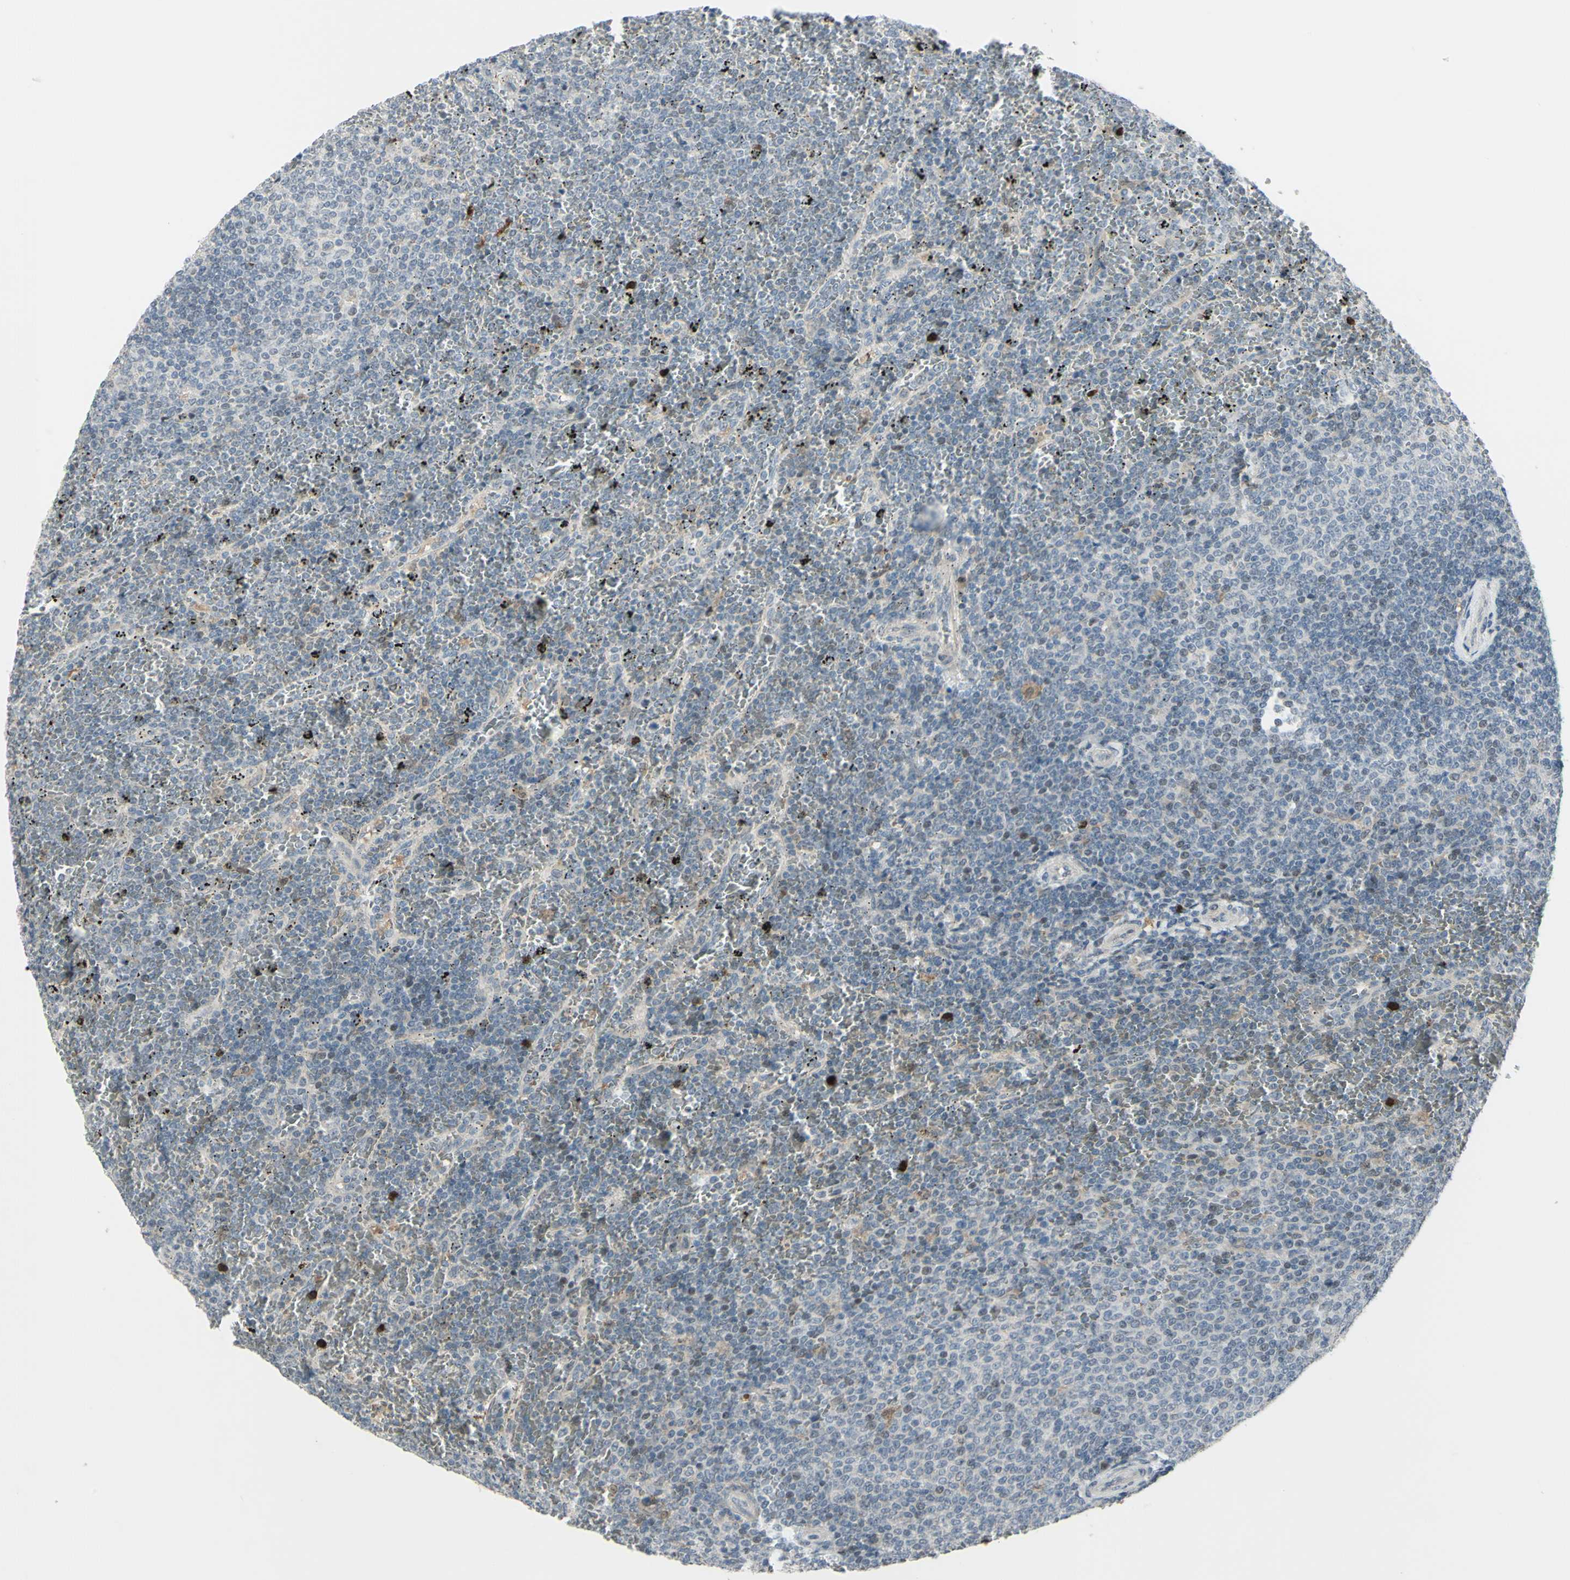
{"staining": {"intensity": "negative", "quantity": "none", "location": "none"}, "tissue": "lymphoma", "cell_type": "Tumor cells", "image_type": "cancer", "snomed": [{"axis": "morphology", "description": "Malignant lymphoma, non-Hodgkin's type, Low grade"}, {"axis": "topography", "description": "Spleen"}], "caption": "Human lymphoma stained for a protein using IHC reveals no positivity in tumor cells.", "gene": "ETNK1", "patient": {"sex": "female", "age": 77}}